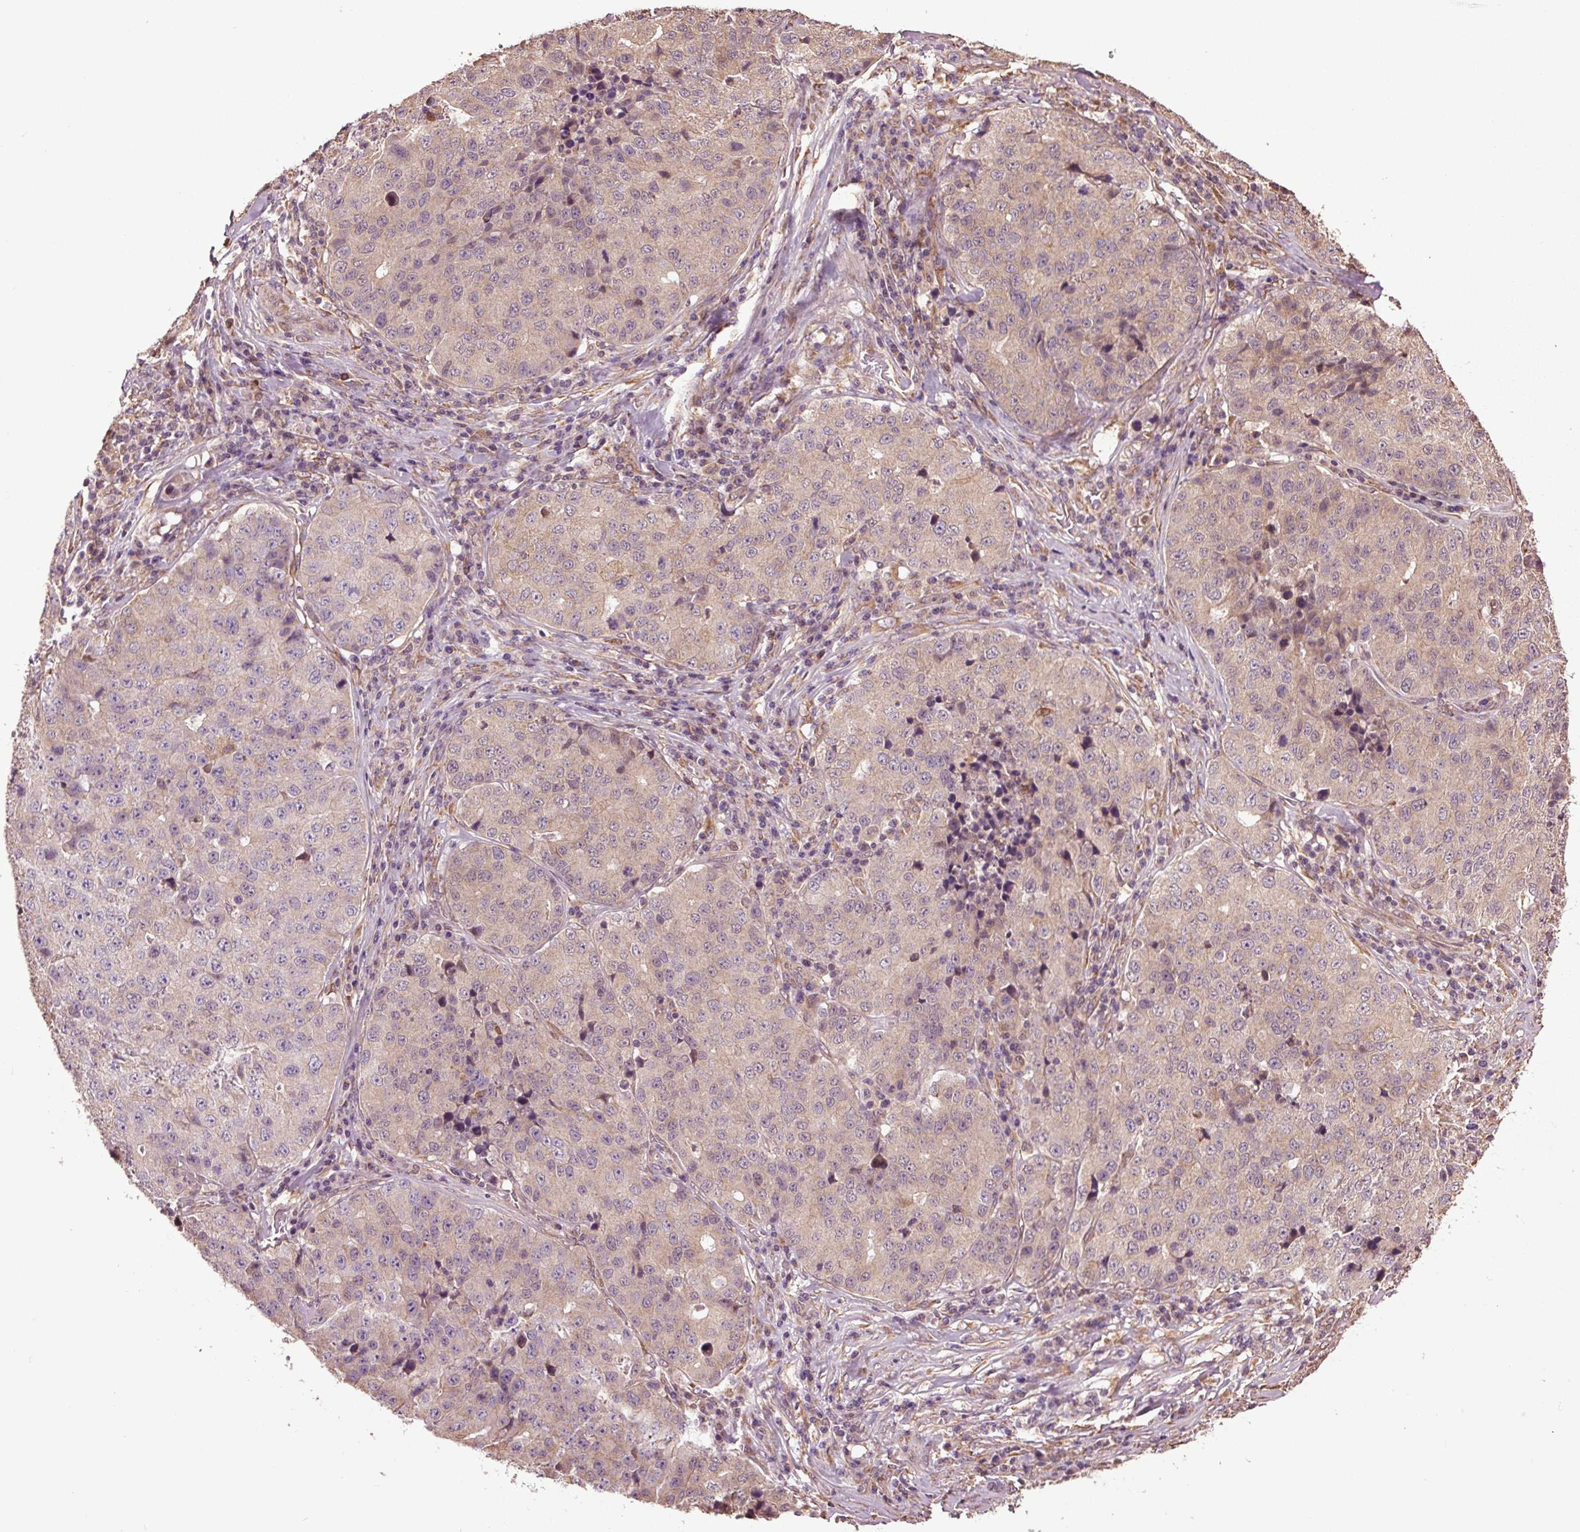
{"staining": {"intensity": "negative", "quantity": "none", "location": "none"}, "tissue": "stomach cancer", "cell_type": "Tumor cells", "image_type": "cancer", "snomed": [{"axis": "morphology", "description": "Adenocarcinoma, NOS"}, {"axis": "topography", "description": "Stomach"}], "caption": "This is an immunohistochemistry (IHC) image of stomach cancer (adenocarcinoma). There is no positivity in tumor cells.", "gene": "RNPEP", "patient": {"sex": "male", "age": 71}}